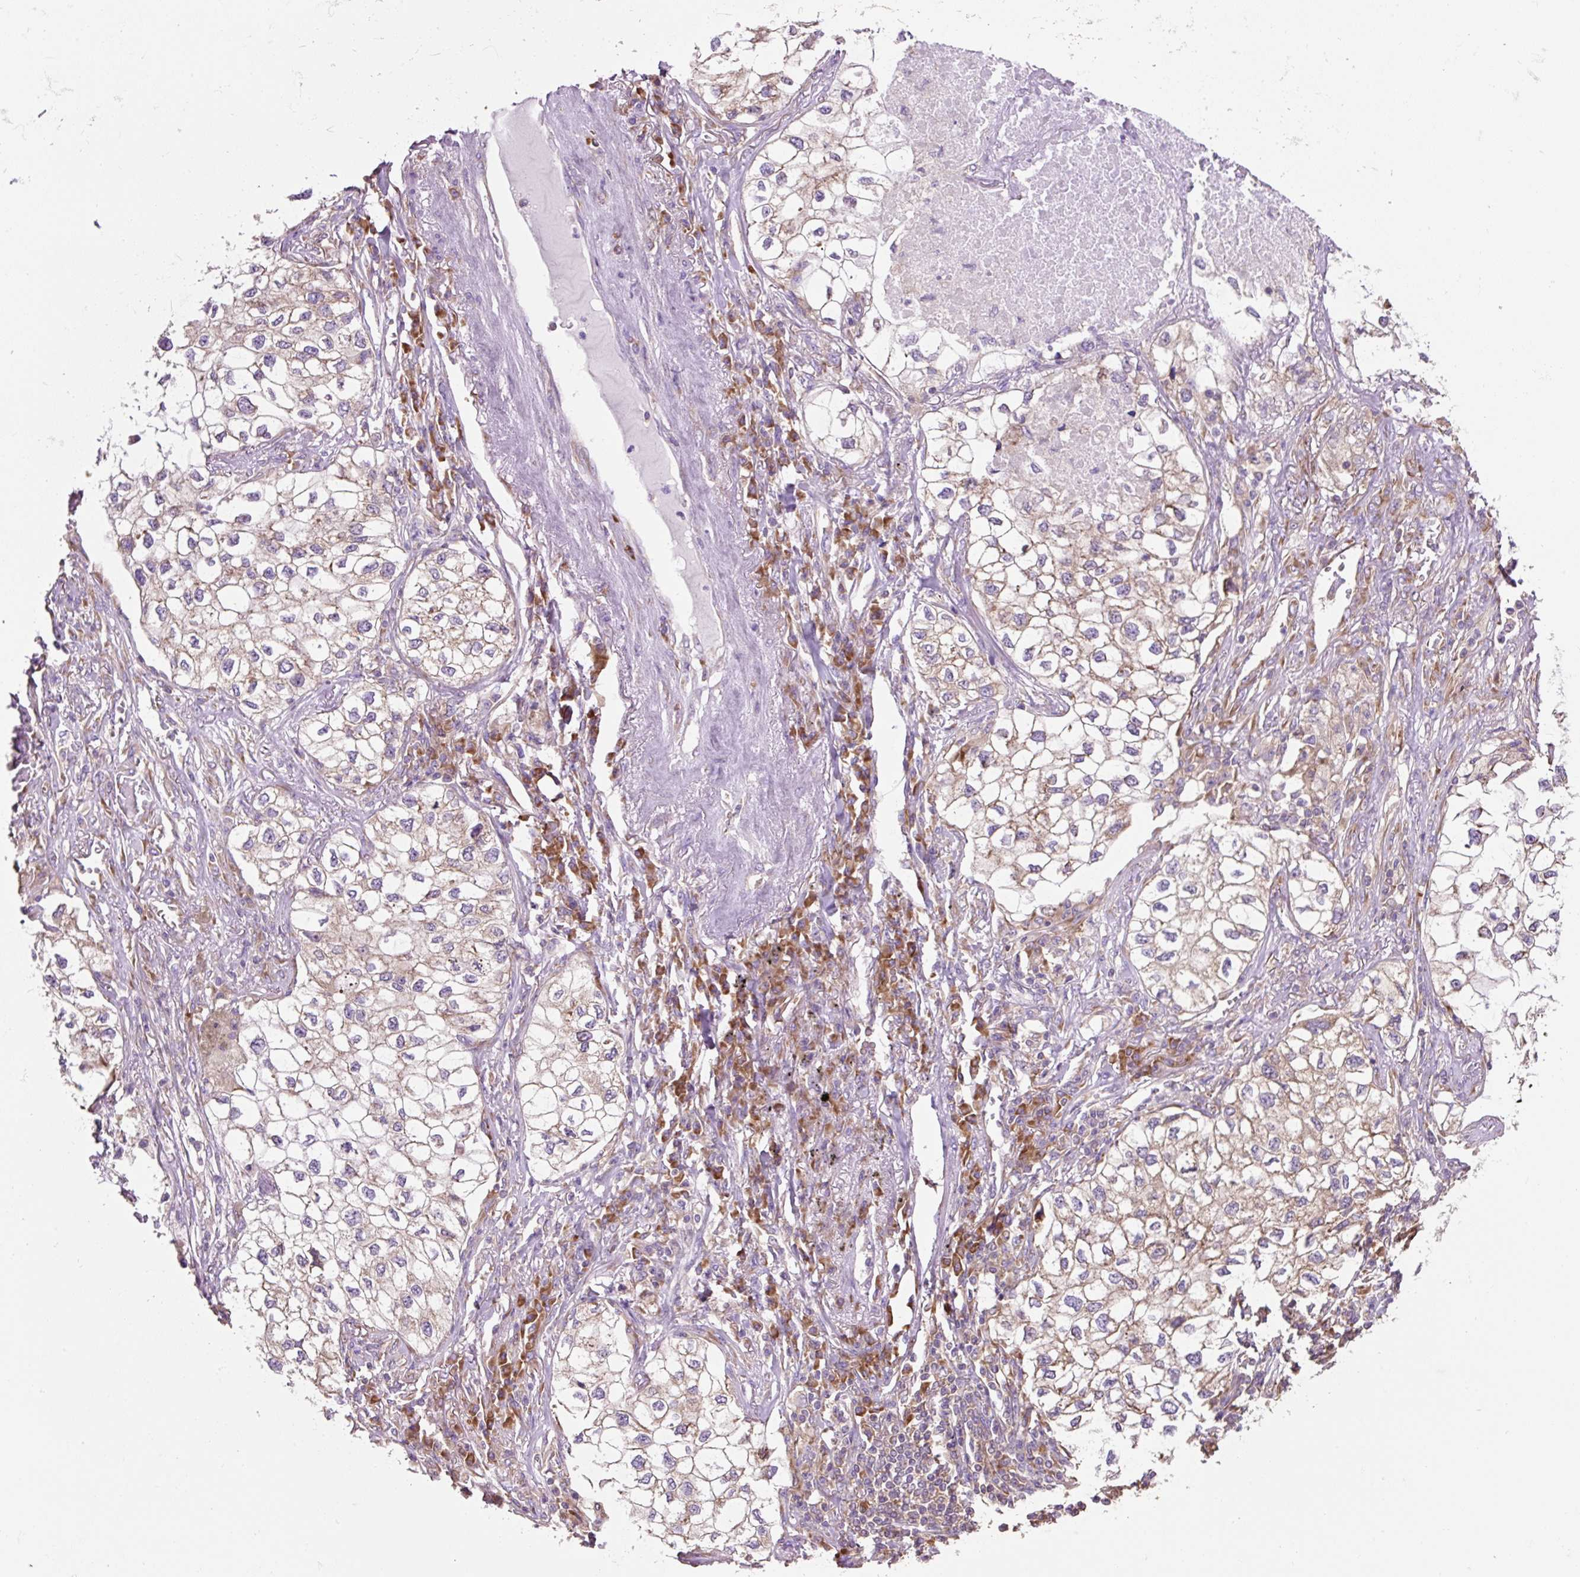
{"staining": {"intensity": "moderate", "quantity": "25%-75%", "location": "cytoplasmic/membranous"}, "tissue": "lung cancer", "cell_type": "Tumor cells", "image_type": "cancer", "snomed": [{"axis": "morphology", "description": "Adenocarcinoma, NOS"}, {"axis": "topography", "description": "Lung"}], "caption": "Immunohistochemical staining of lung cancer (adenocarcinoma) shows medium levels of moderate cytoplasmic/membranous protein staining in approximately 25%-75% of tumor cells.", "gene": "RPS23", "patient": {"sex": "male", "age": 63}}